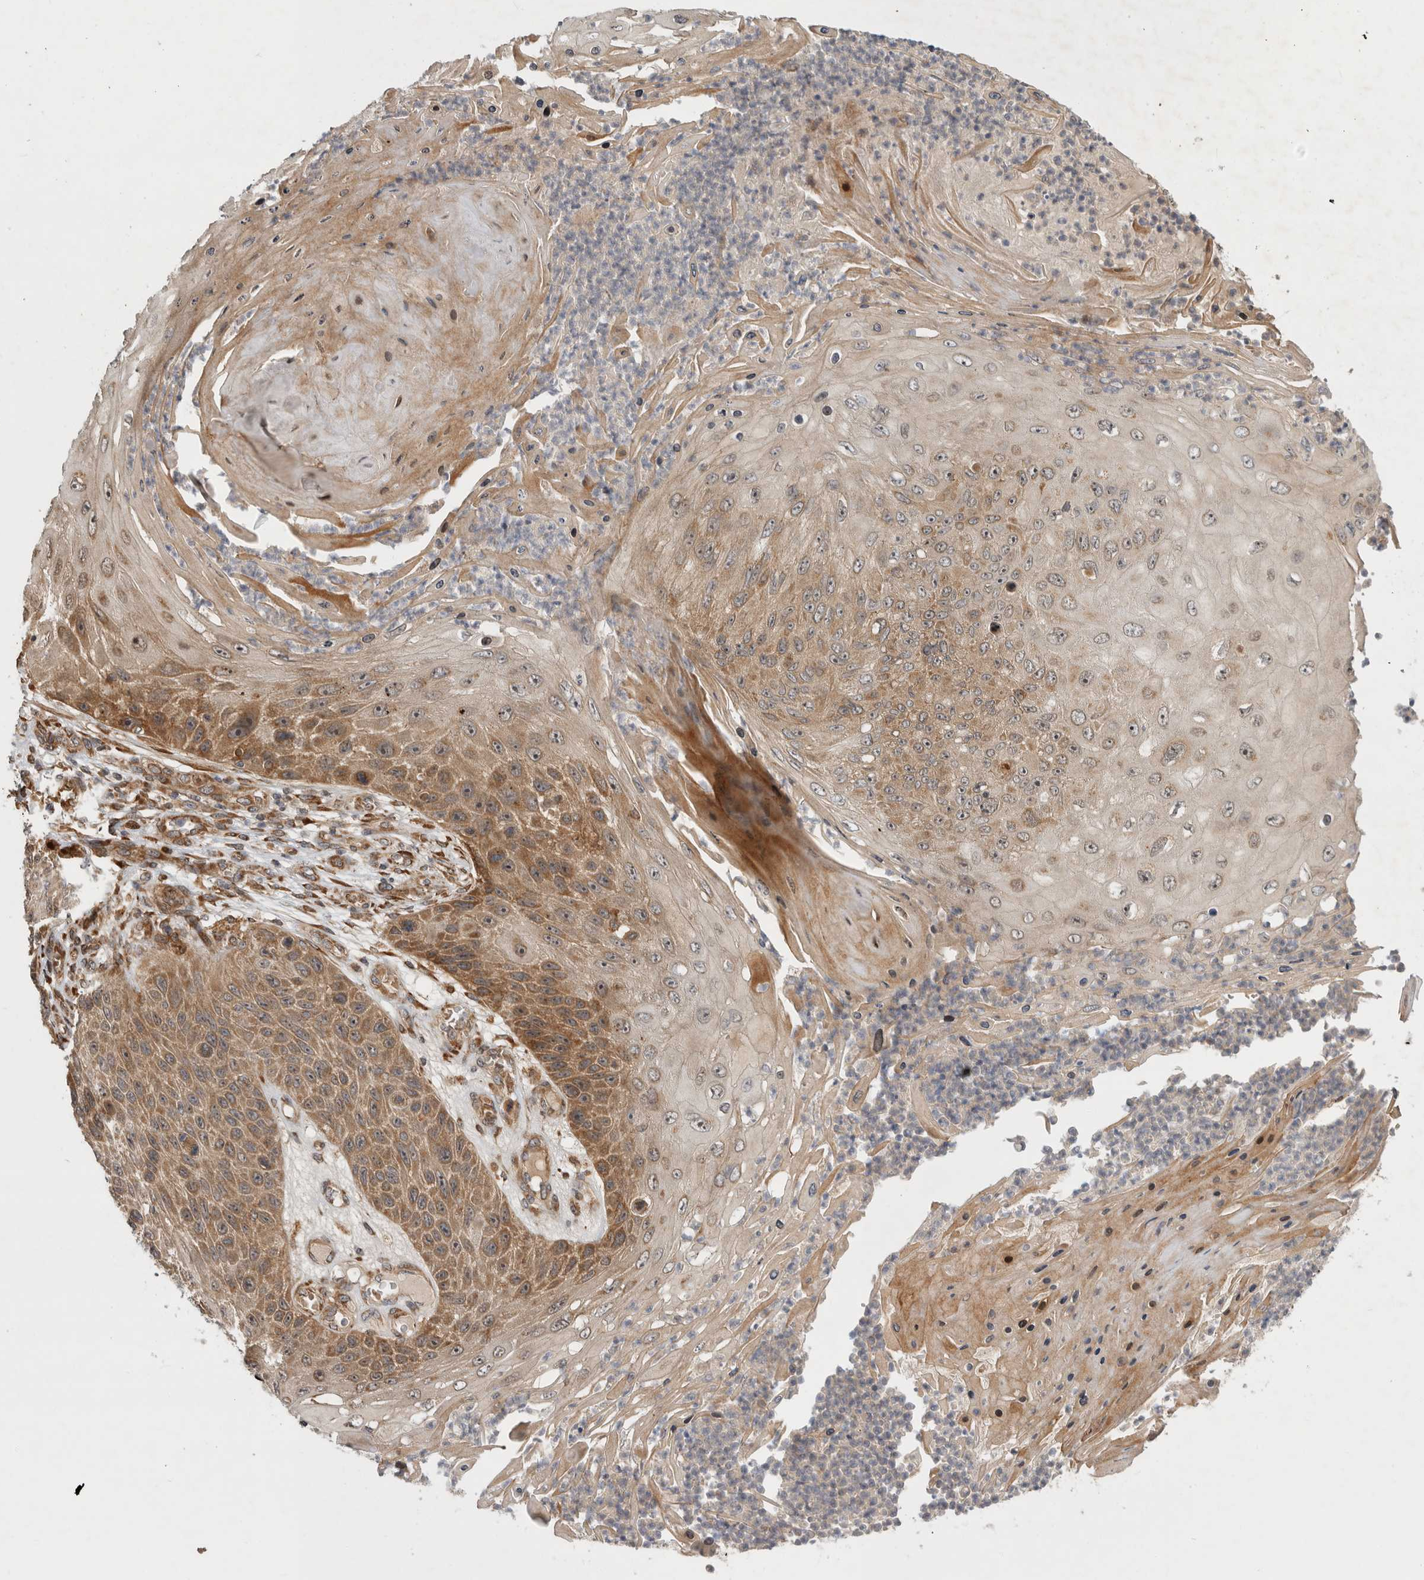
{"staining": {"intensity": "moderate", "quantity": ">75%", "location": "cytoplasmic/membranous"}, "tissue": "skin cancer", "cell_type": "Tumor cells", "image_type": "cancer", "snomed": [{"axis": "morphology", "description": "Squamous cell carcinoma, NOS"}, {"axis": "topography", "description": "Skin"}], "caption": "IHC staining of skin cancer, which reveals medium levels of moderate cytoplasmic/membranous positivity in approximately >75% of tumor cells indicating moderate cytoplasmic/membranous protein expression. The staining was performed using DAB (brown) for protein detection and nuclei were counterstained in hematoxylin (blue).", "gene": "TUBD1", "patient": {"sex": "female", "age": 88}}